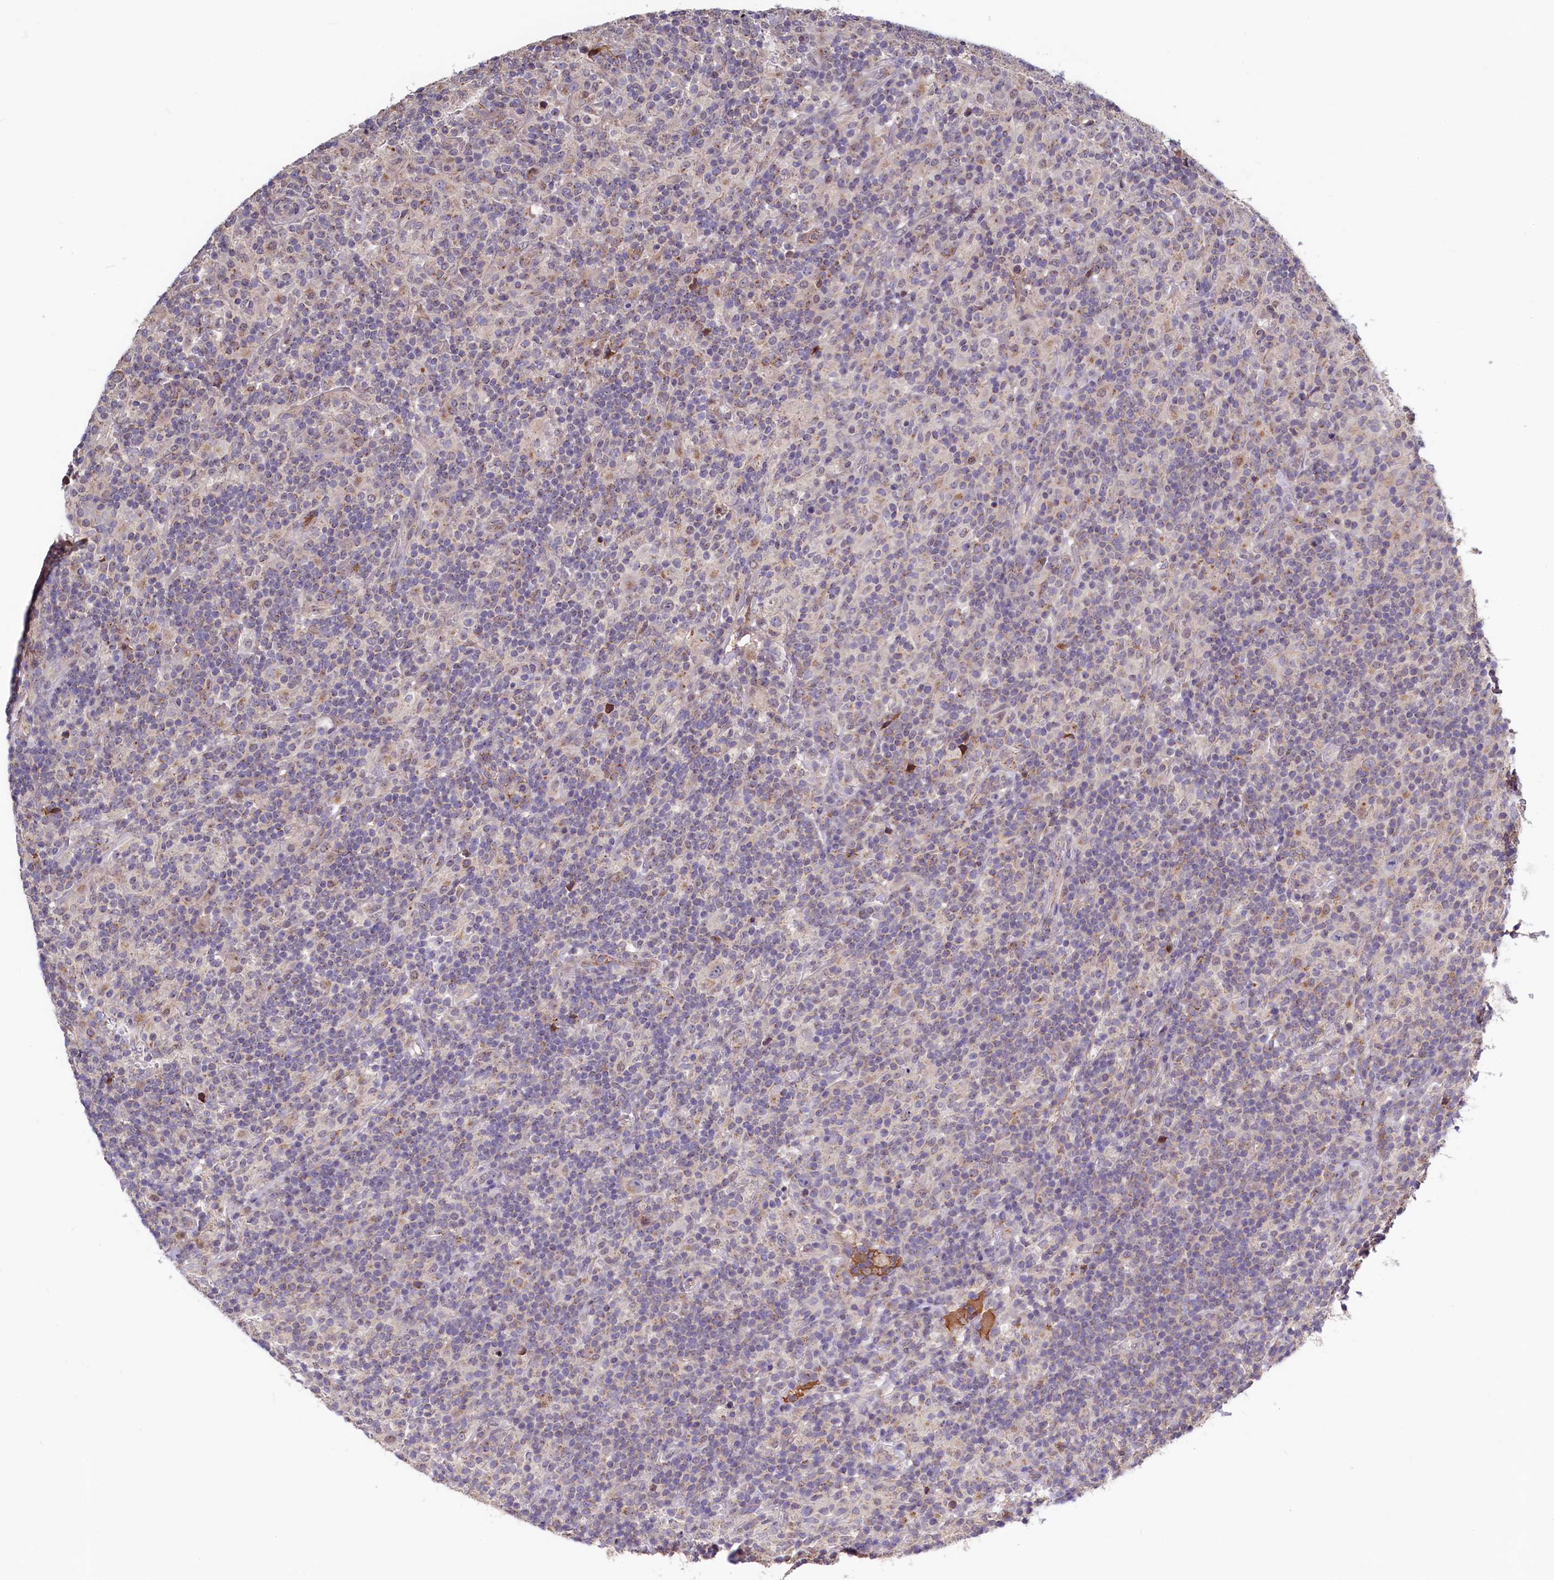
{"staining": {"intensity": "negative", "quantity": "none", "location": "none"}, "tissue": "lymphoma", "cell_type": "Tumor cells", "image_type": "cancer", "snomed": [{"axis": "morphology", "description": "Hodgkin's disease, NOS"}, {"axis": "topography", "description": "Lymph node"}], "caption": "An image of human lymphoma is negative for staining in tumor cells.", "gene": "SEC24C", "patient": {"sex": "male", "age": 70}}